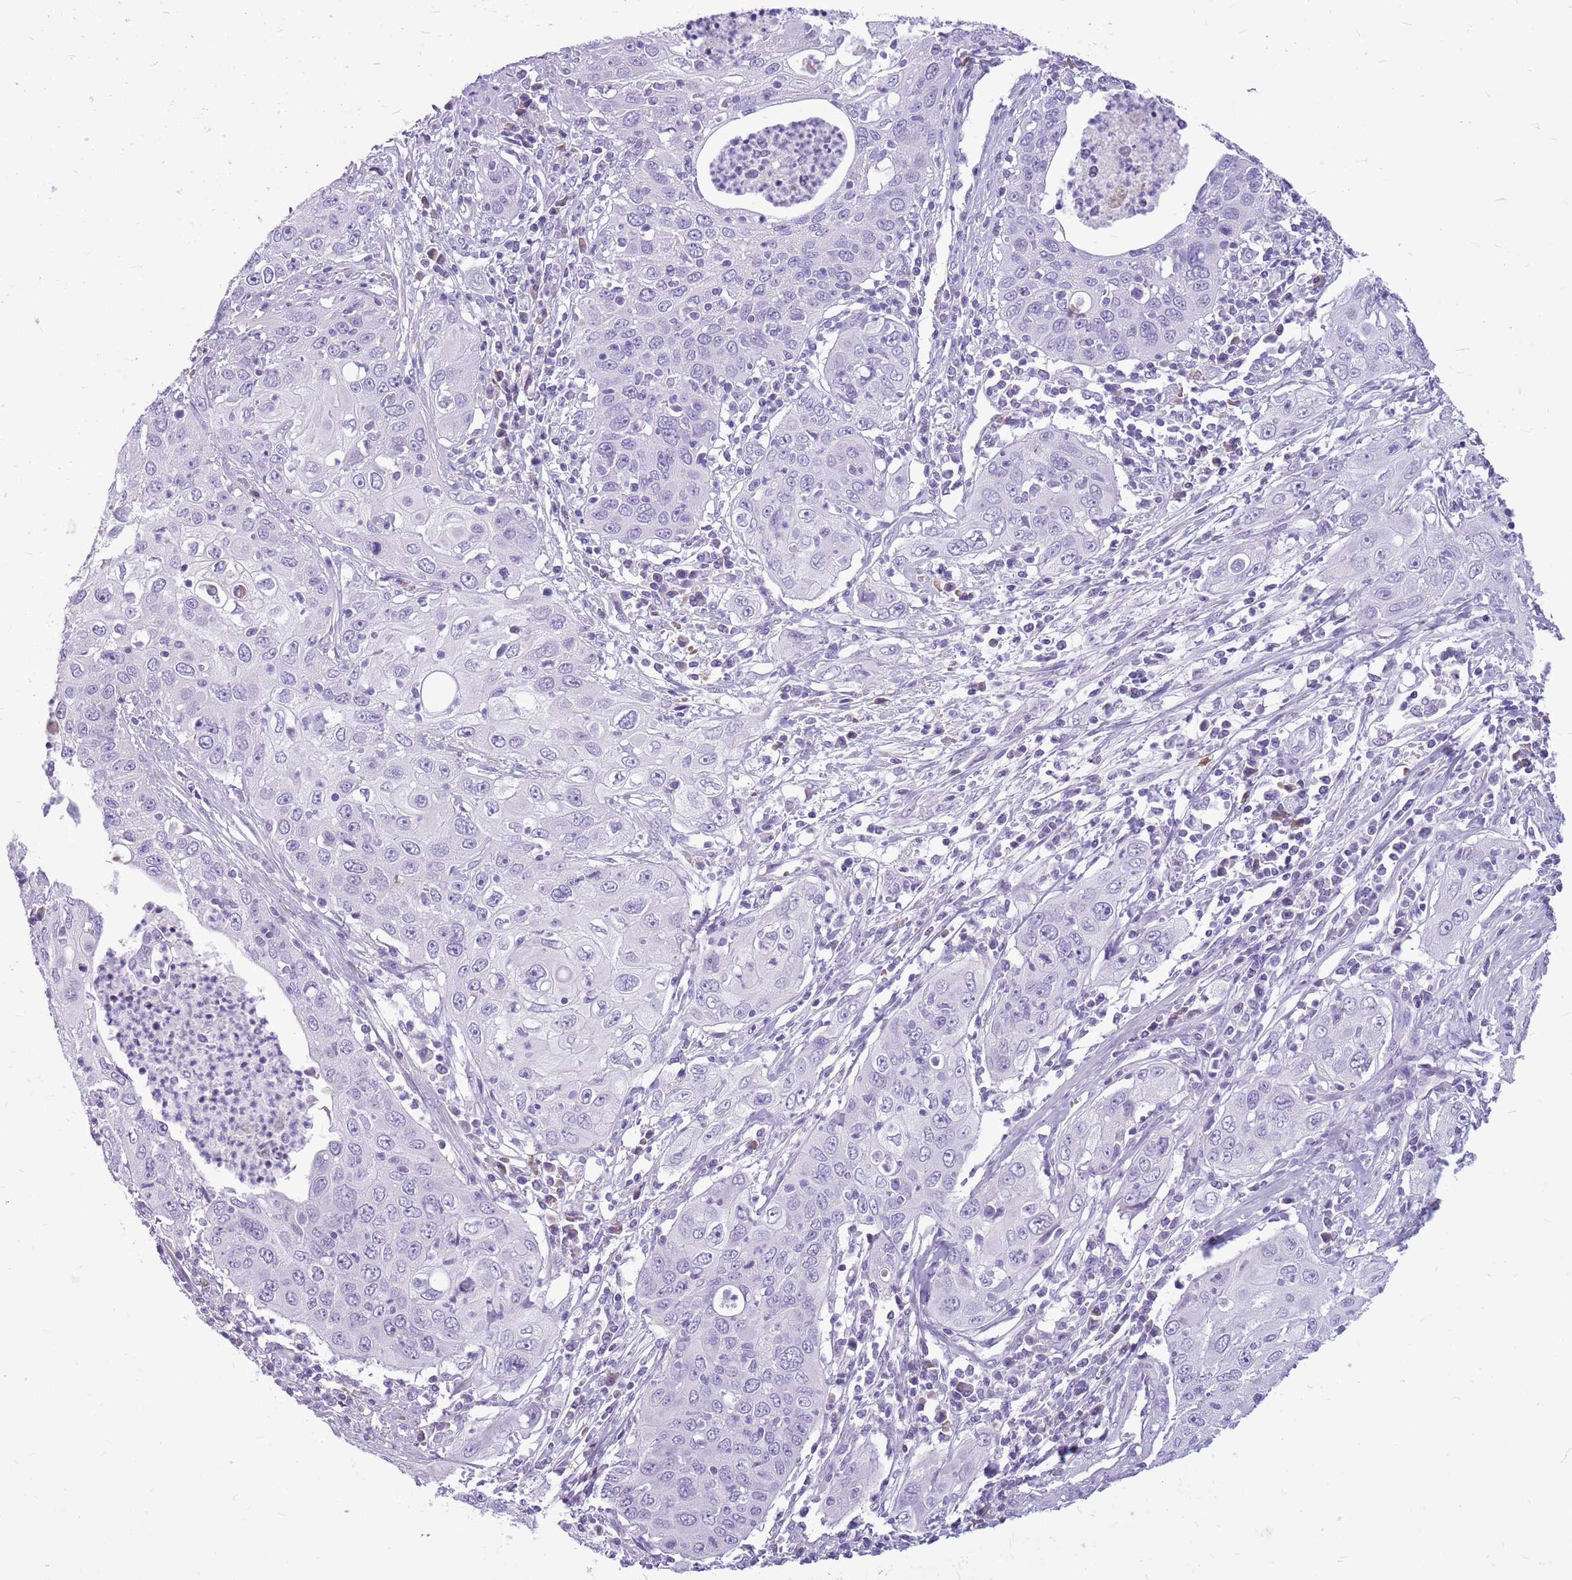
{"staining": {"intensity": "negative", "quantity": "none", "location": "none"}, "tissue": "cervical cancer", "cell_type": "Tumor cells", "image_type": "cancer", "snomed": [{"axis": "morphology", "description": "Squamous cell carcinoma, NOS"}, {"axis": "topography", "description": "Cervix"}], "caption": "Image shows no protein positivity in tumor cells of cervical cancer tissue. (Brightfield microscopy of DAB immunohistochemistry at high magnification).", "gene": "ZNF425", "patient": {"sex": "female", "age": 36}}